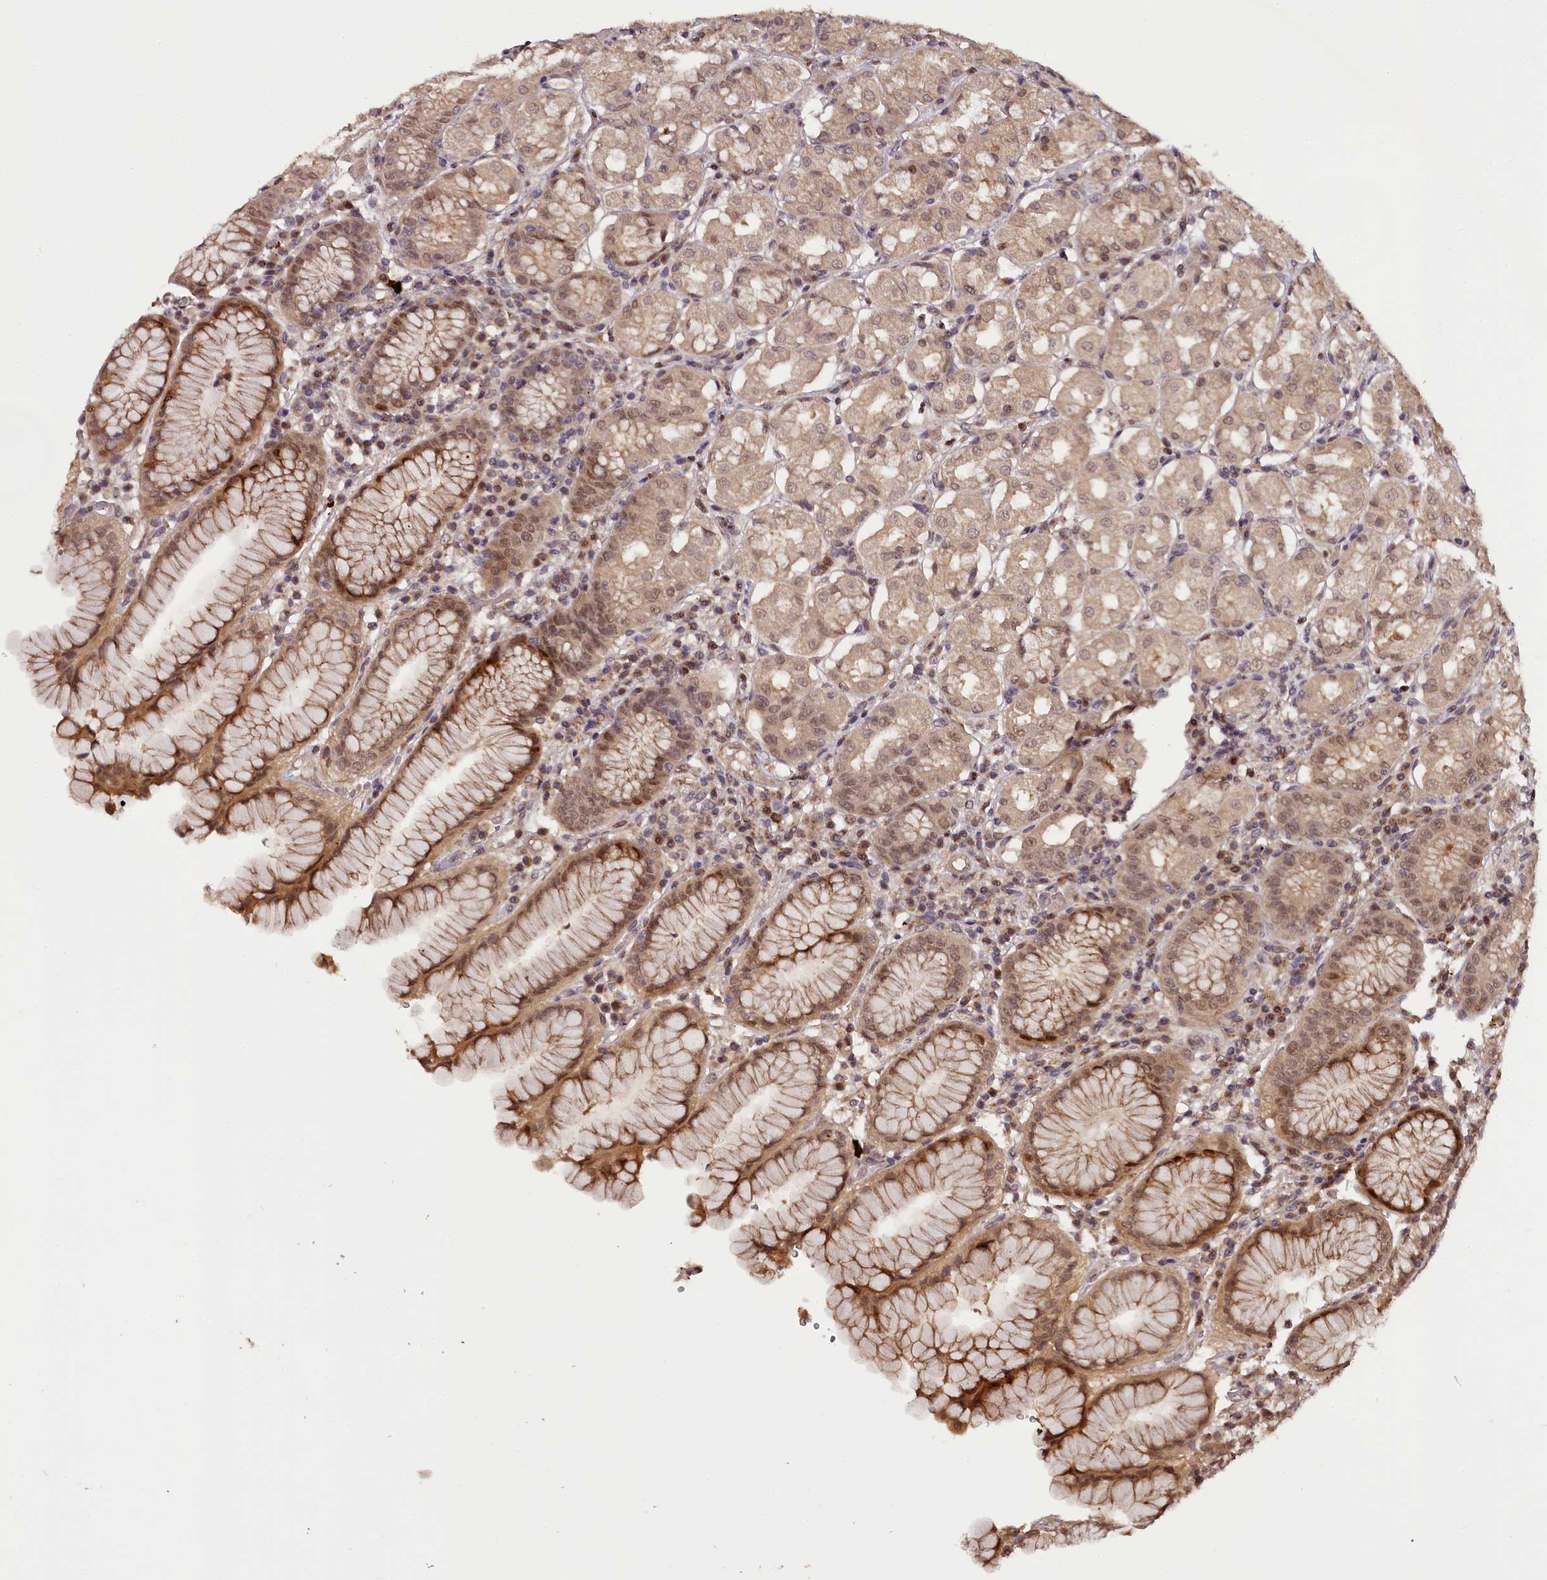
{"staining": {"intensity": "moderate", "quantity": "25%-75%", "location": "cytoplasmic/membranous,nuclear"}, "tissue": "stomach", "cell_type": "Glandular cells", "image_type": "normal", "snomed": [{"axis": "morphology", "description": "Normal tissue, NOS"}, {"axis": "topography", "description": "Stomach"}, {"axis": "topography", "description": "Stomach, lower"}], "caption": "Glandular cells exhibit moderate cytoplasmic/membranous,nuclear positivity in about 25%-75% of cells in unremarkable stomach. The staining was performed using DAB (3,3'-diaminobenzidine) to visualize the protein expression in brown, while the nuclei were stained in blue with hematoxylin (Magnification: 20x).", "gene": "MAML3", "patient": {"sex": "female", "age": 56}}